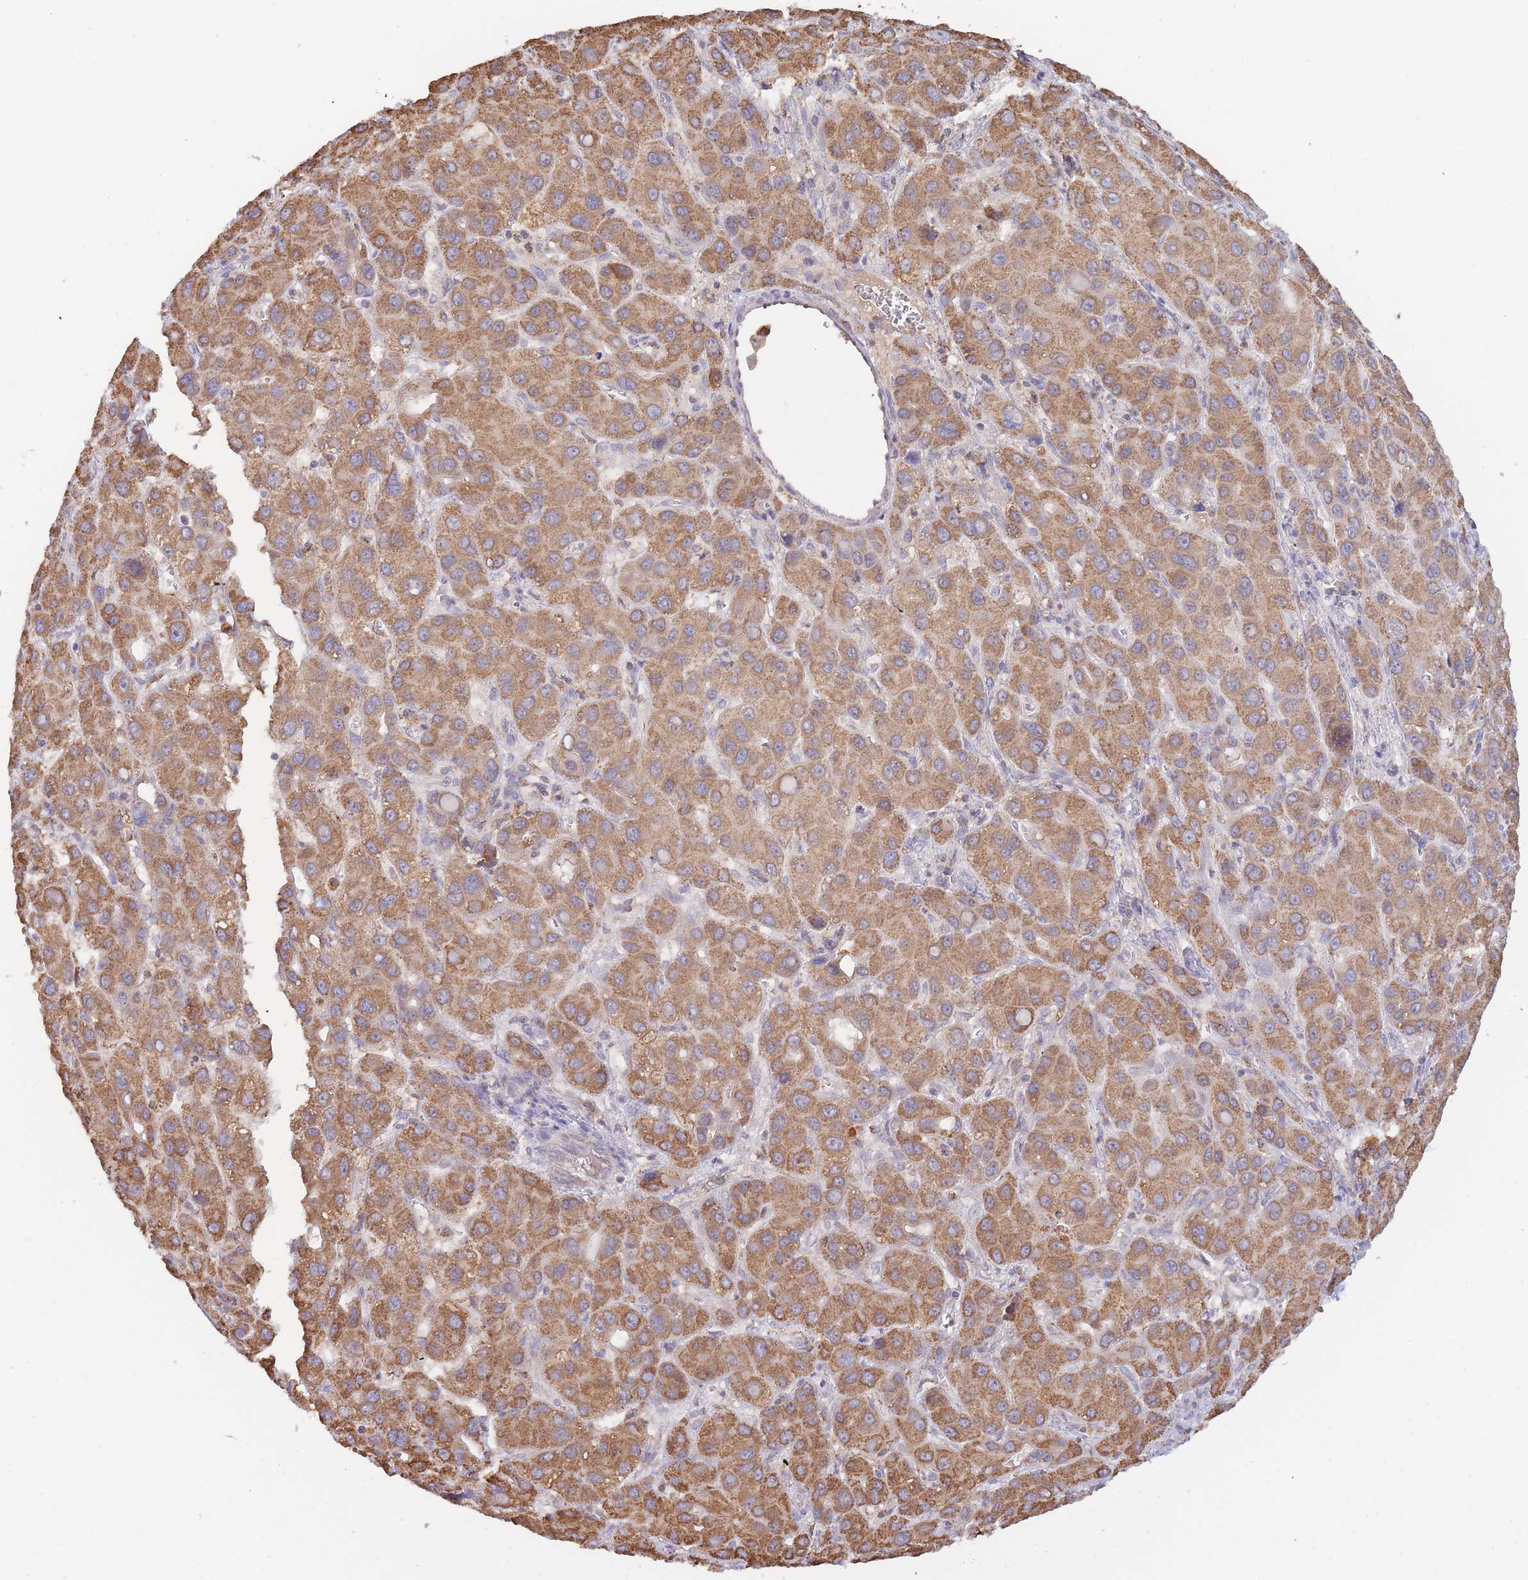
{"staining": {"intensity": "strong", "quantity": ">75%", "location": "cytoplasmic/membranous"}, "tissue": "liver cancer", "cell_type": "Tumor cells", "image_type": "cancer", "snomed": [{"axis": "morphology", "description": "Carcinoma, Hepatocellular, NOS"}, {"axis": "topography", "description": "Liver"}], "caption": "Liver cancer (hepatocellular carcinoma) stained with DAB immunohistochemistry (IHC) exhibits high levels of strong cytoplasmic/membranous positivity in about >75% of tumor cells.", "gene": "MRPL17", "patient": {"sex": "male", "age": 55}}